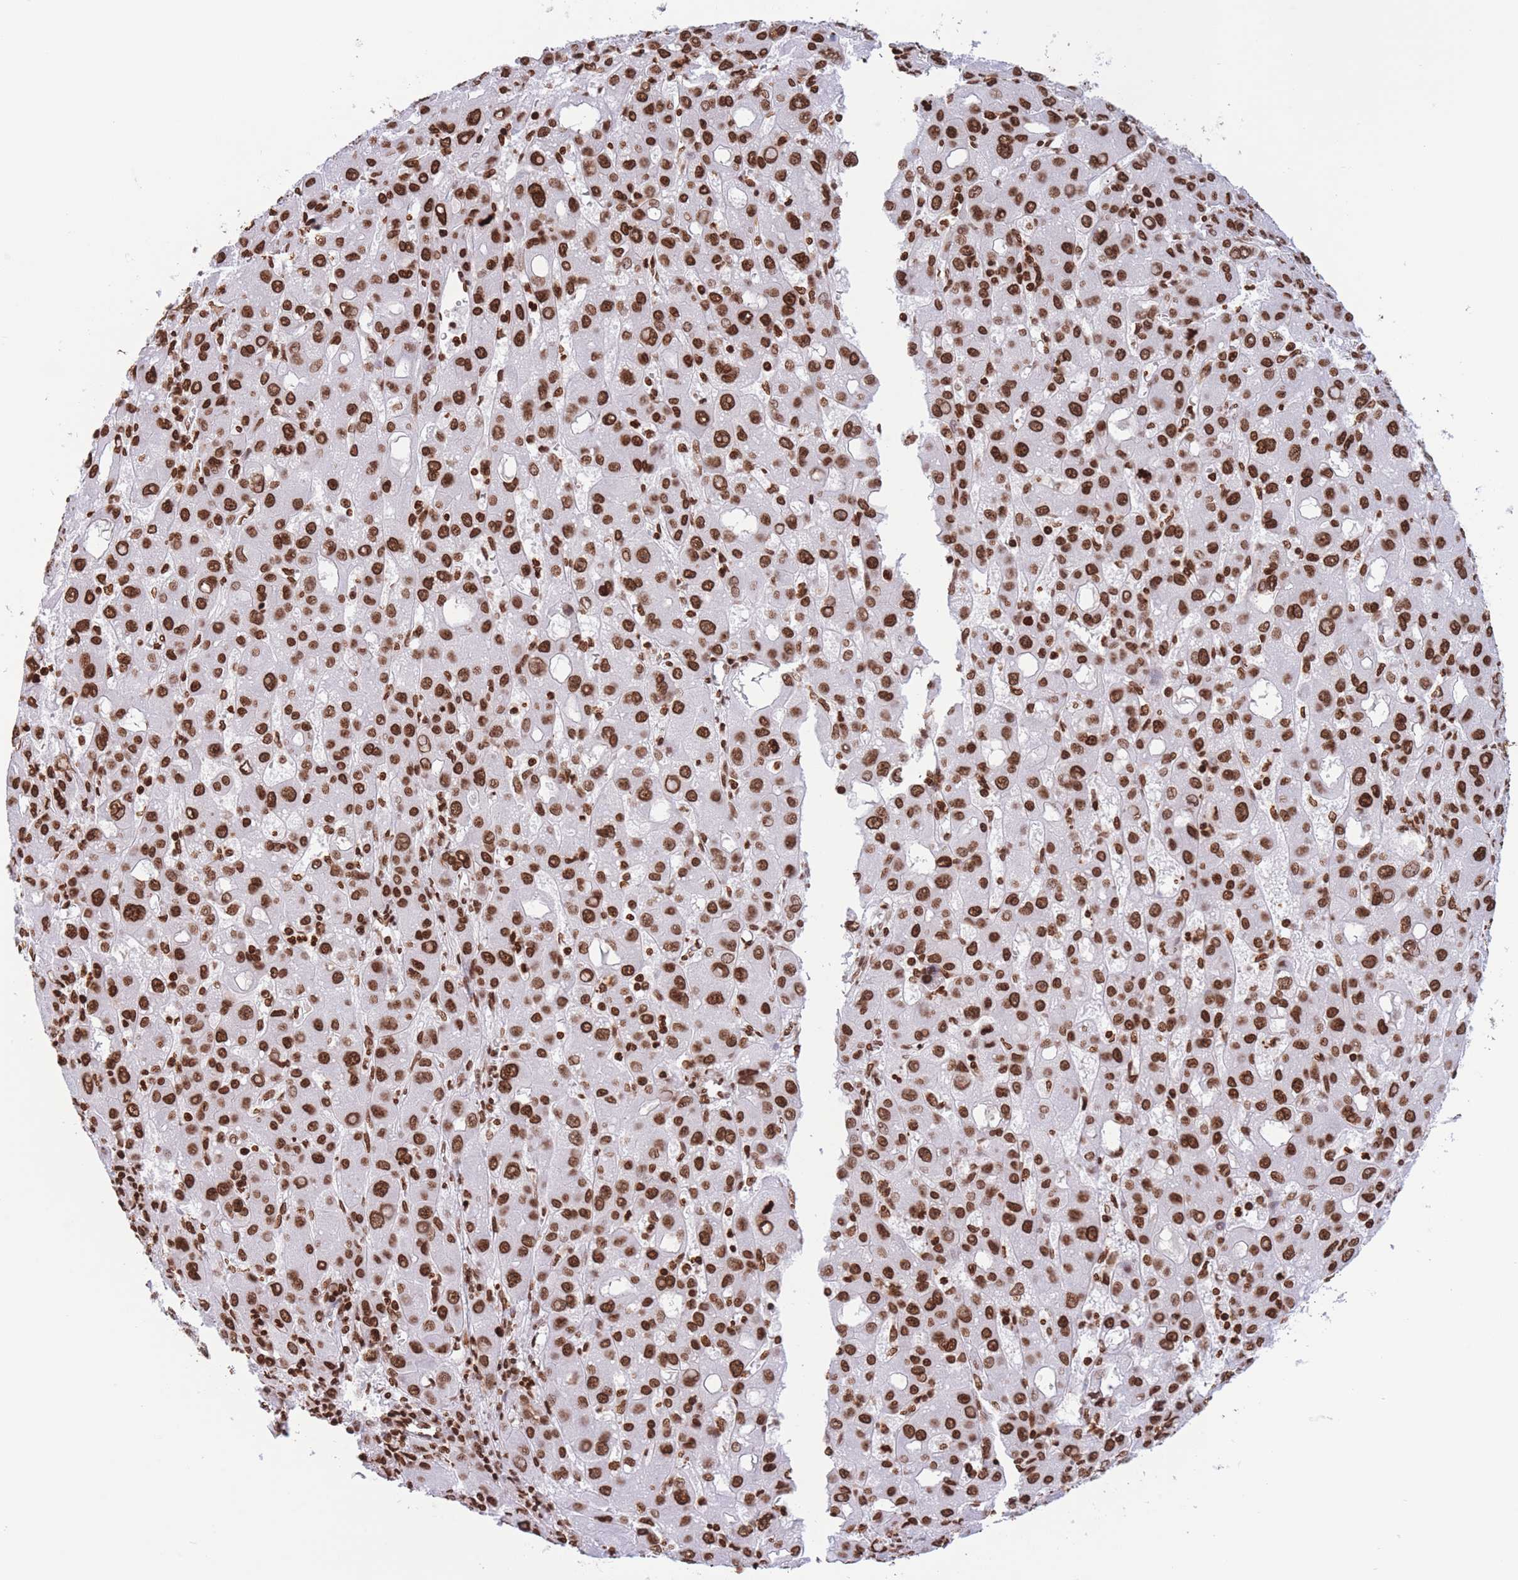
{"staining": {"intensity": "strong", "quantity": ">75%", "location": "nuclear"}, "tissue": "liver cancer", "cell_type": "Tumor cells", "image_type": "cancer", "snomed": [{"axis": "morphology", "description": "Carcinoma, Hepatocellular, NOS"}, {"axis": "topography", "description": "Liver"}], "caption": "Tumor cells exhibit high levels of strong nuclear staining in about >75% of cells in human liver hepatocellular carcinoma.", "gene": "H2BC11", "patient": {"sex": "male", "age": 55}}